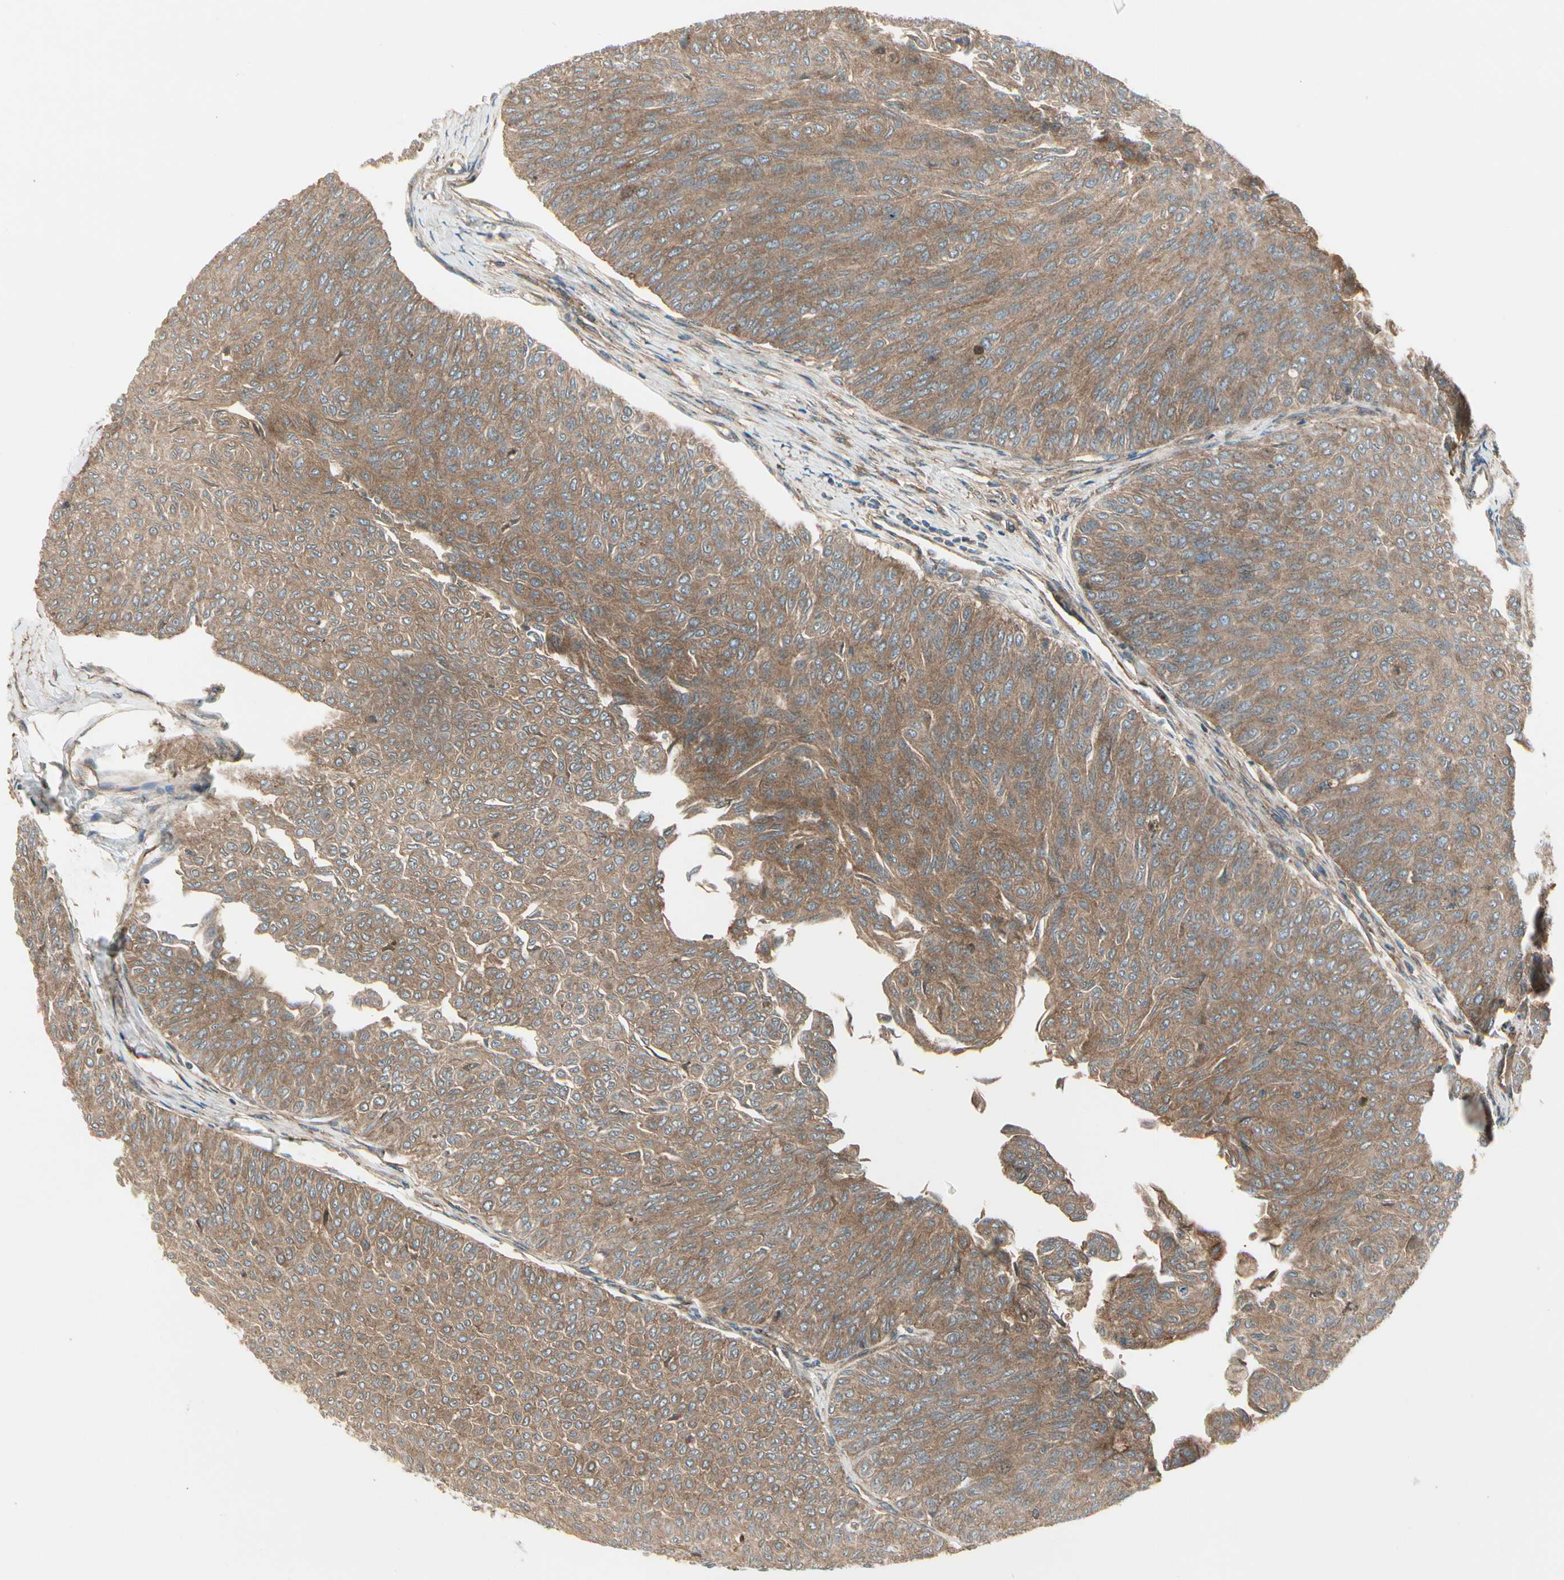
{"staining": {"intensity": "moderate", "quantity": ">75%", "location": "cytoplasmic/membranous"}, "tissue": "urothelial cancer", "cell_type": "Tumor cells", "image_type": "cancer", "snomed": [{"axis": "morphology", "description": "Urothelial carcinoma, Low grade"}, {"axis": "topography", "description": "Urinary bladder"}], "caption": "Immunohistochemical staining of urothelial carcinoma (low-grade) demonstrates medium levels of moderate cytoplasmic/membranous protein expression in approximately >75% of tumor cells.", "gene": "FKBP15", "patient": {"sex": "male", "age": 78}}